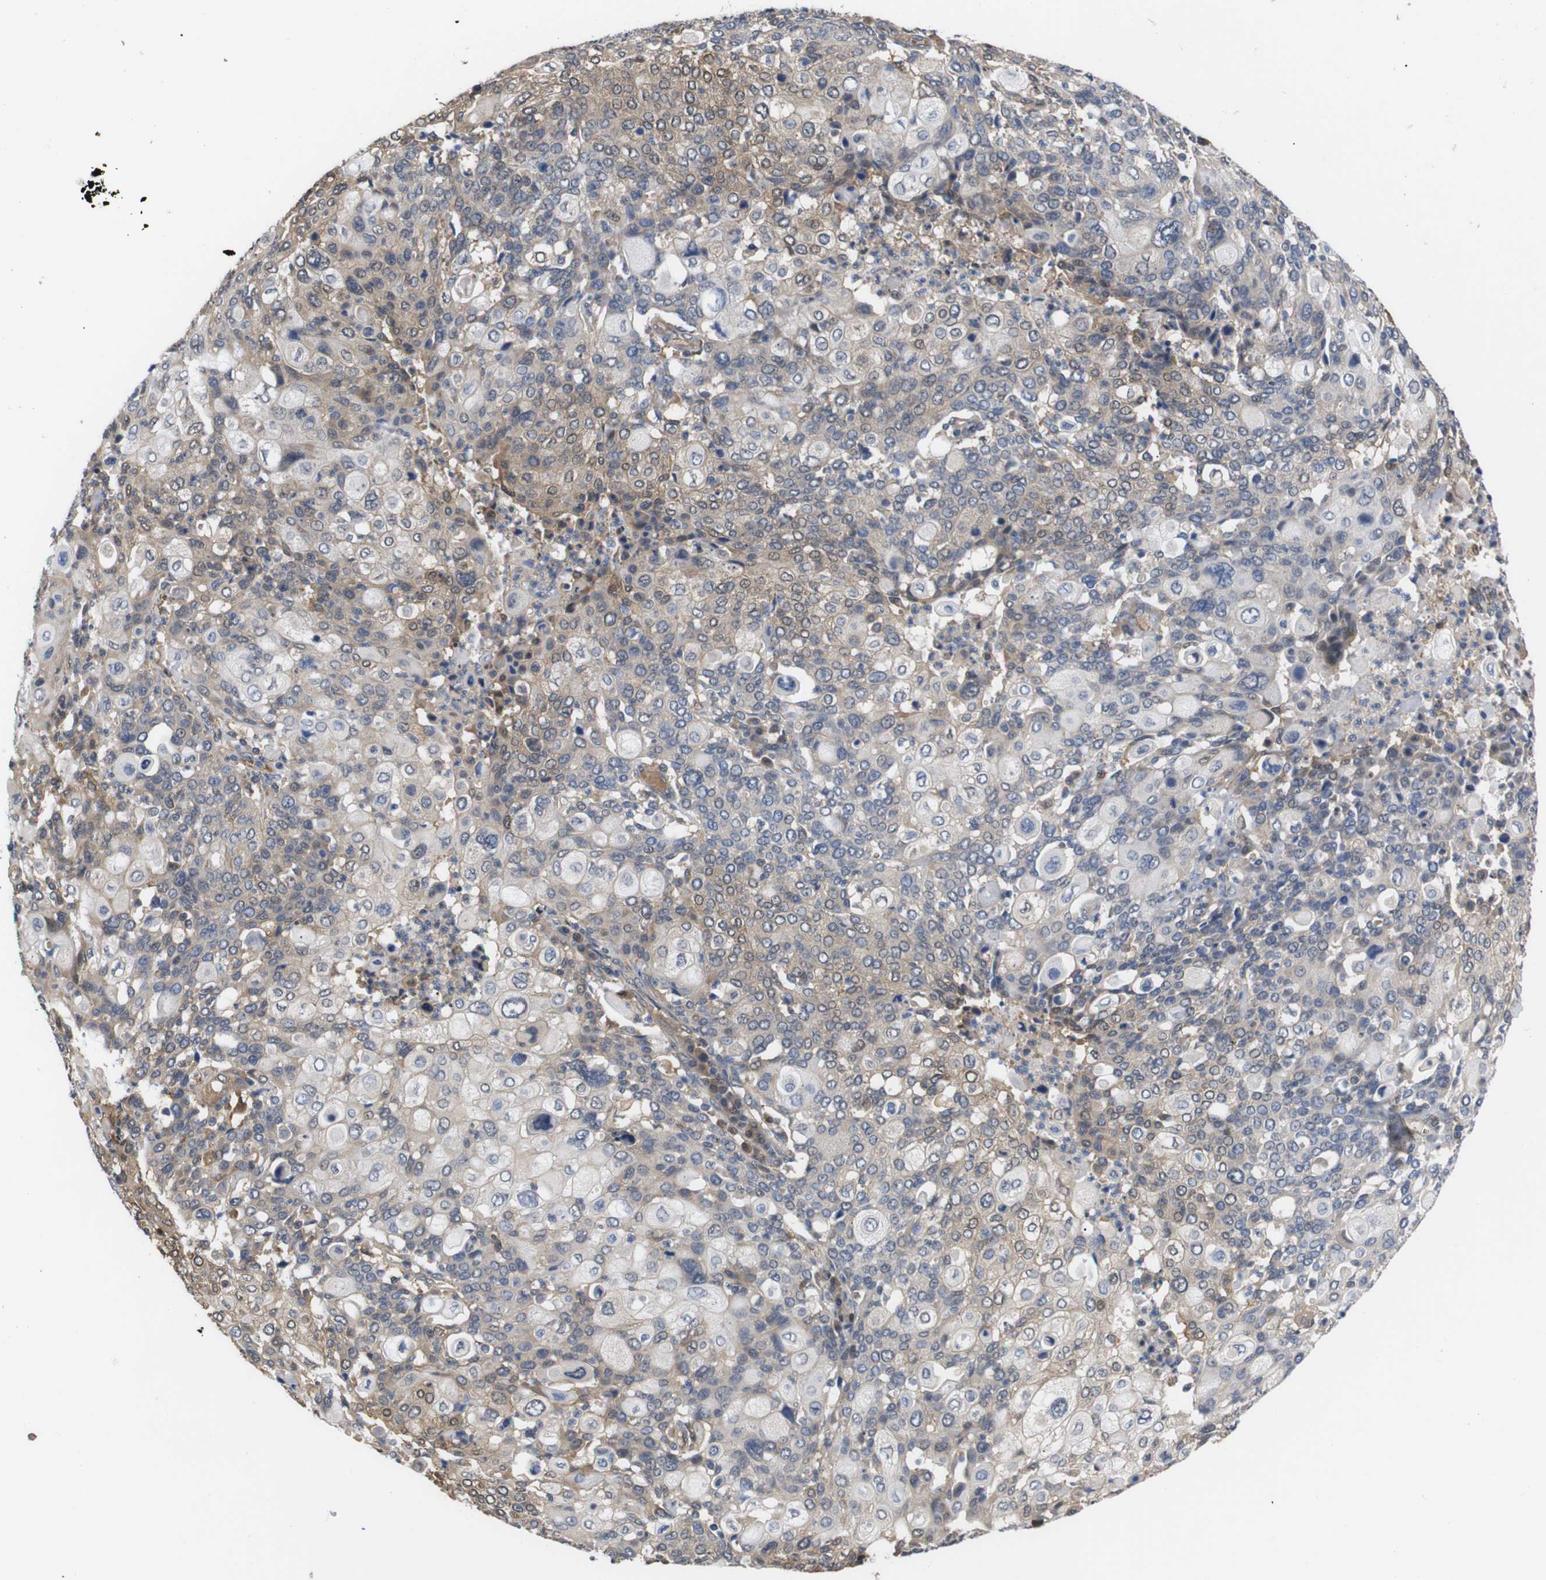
{"staining": {"intensity": "weak", "quantity": ">75%", "location": "cytoplasmic/membranous"}, "tissue": "cervical cancer", "cell_type": "Tumor cells", "image_type": "cancer", "snomed": [{"axis": "morphology", "description": "Squamous cell carcinoma, NOS"}, {"axis": "topography", "description": "Cervix"}], "caption": "A low amount of weak cytoplasmic/membranous positivity is seen in approximately >75% of tumor cells in cervical squamous cell carcinoma tissue.", "gene": "DDR1", "patient": {"sex": "female", "age": 40}}